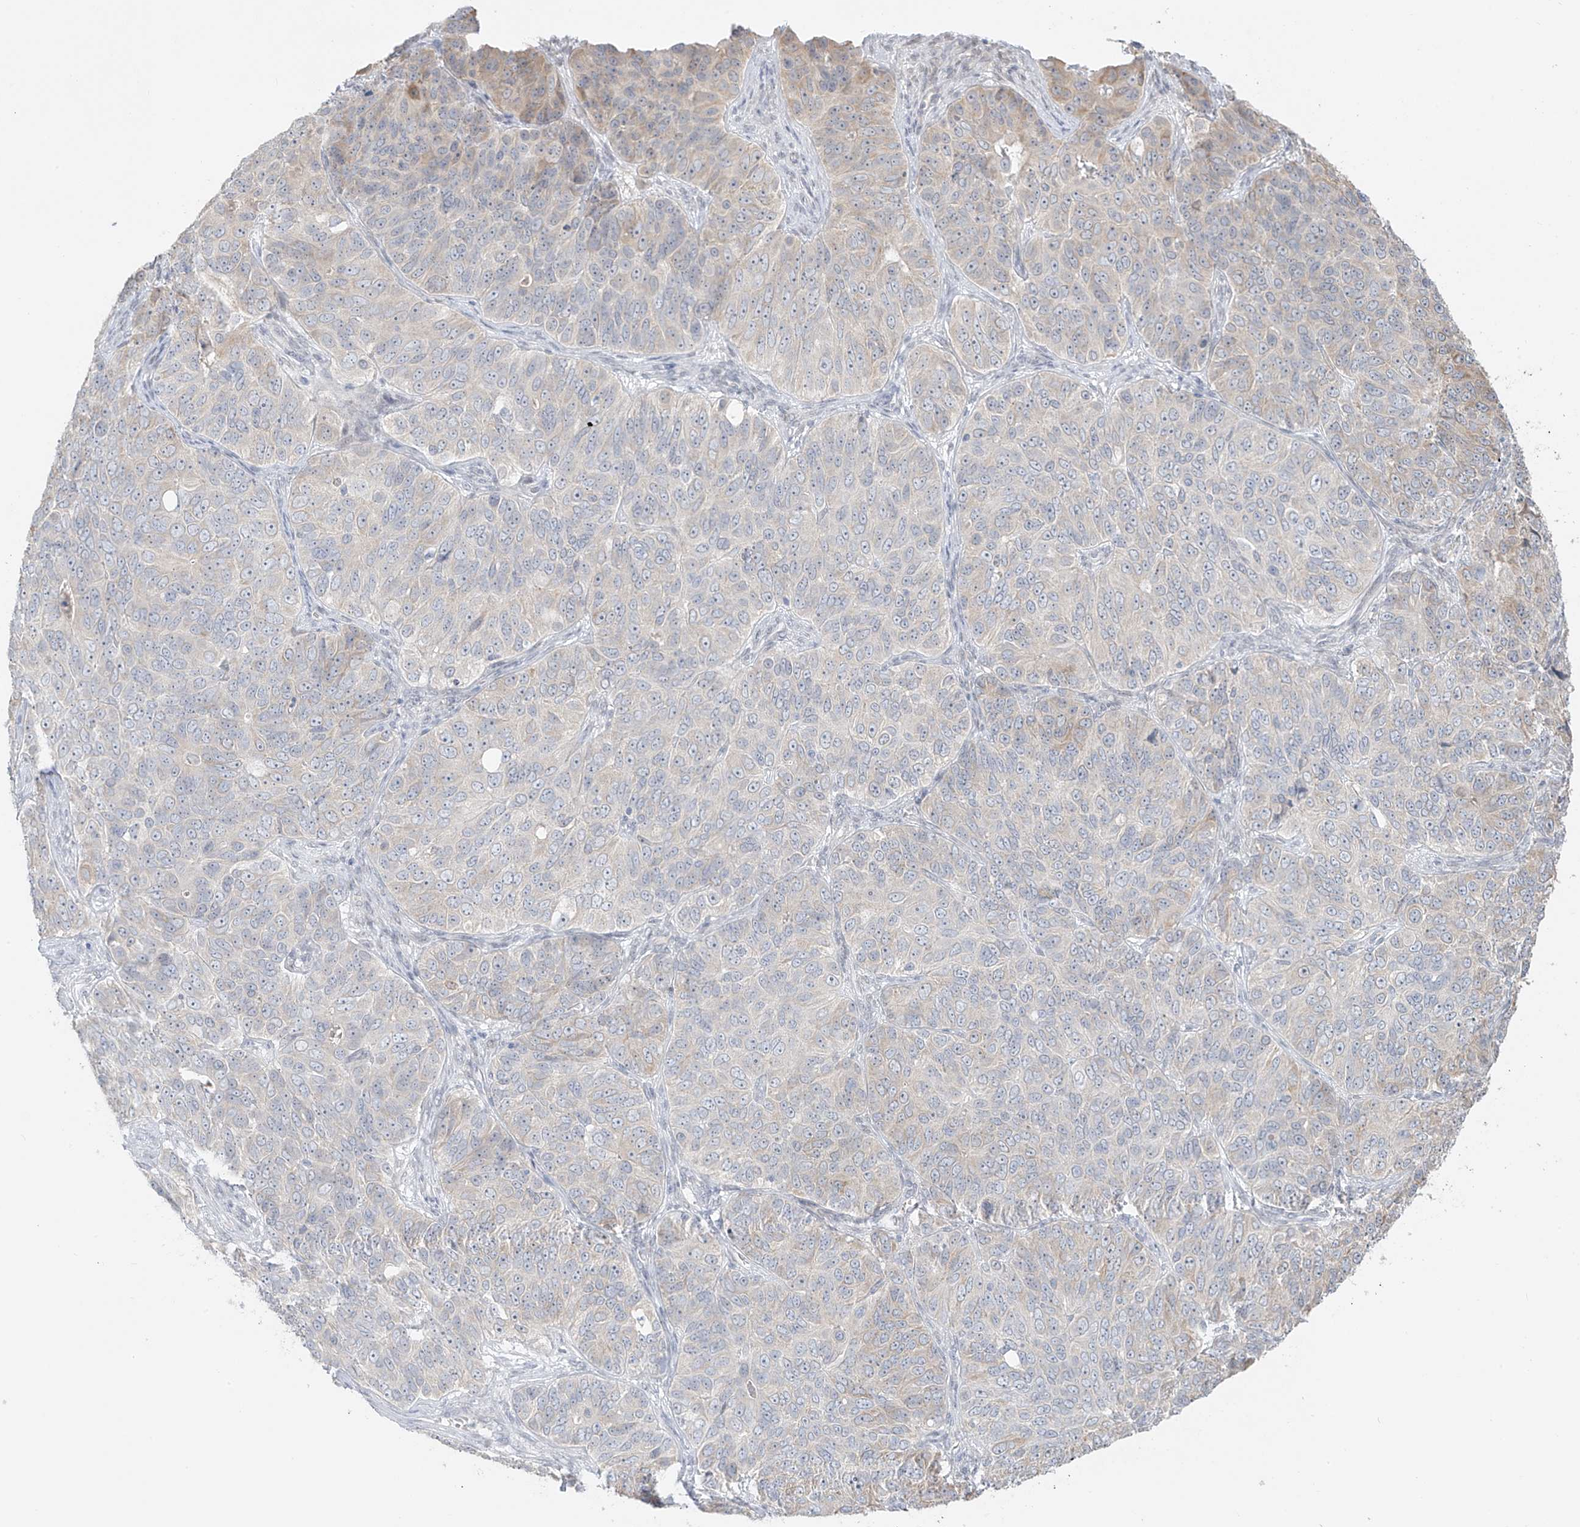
{"staining": {"intensity": "weak", "quantity": "<25%", "location": "cytoplasmic/membranous"}, "tissue": "ovarian cancer", "cell_type": "Tumor cells", "image_type": "cancer", "snomed": [{"axis": "morphology", "description": "Carcinoma, endometroid"}, {"axis": "topography", "description": "Ovary"}], "caption": "Ovarian cancer (endometroid carcinoma) was stained to show a protein in brown. There is no significant expression in tumor cells.", "gene": "DCDC2", "patient": {"sex": "female", "age": 51}}